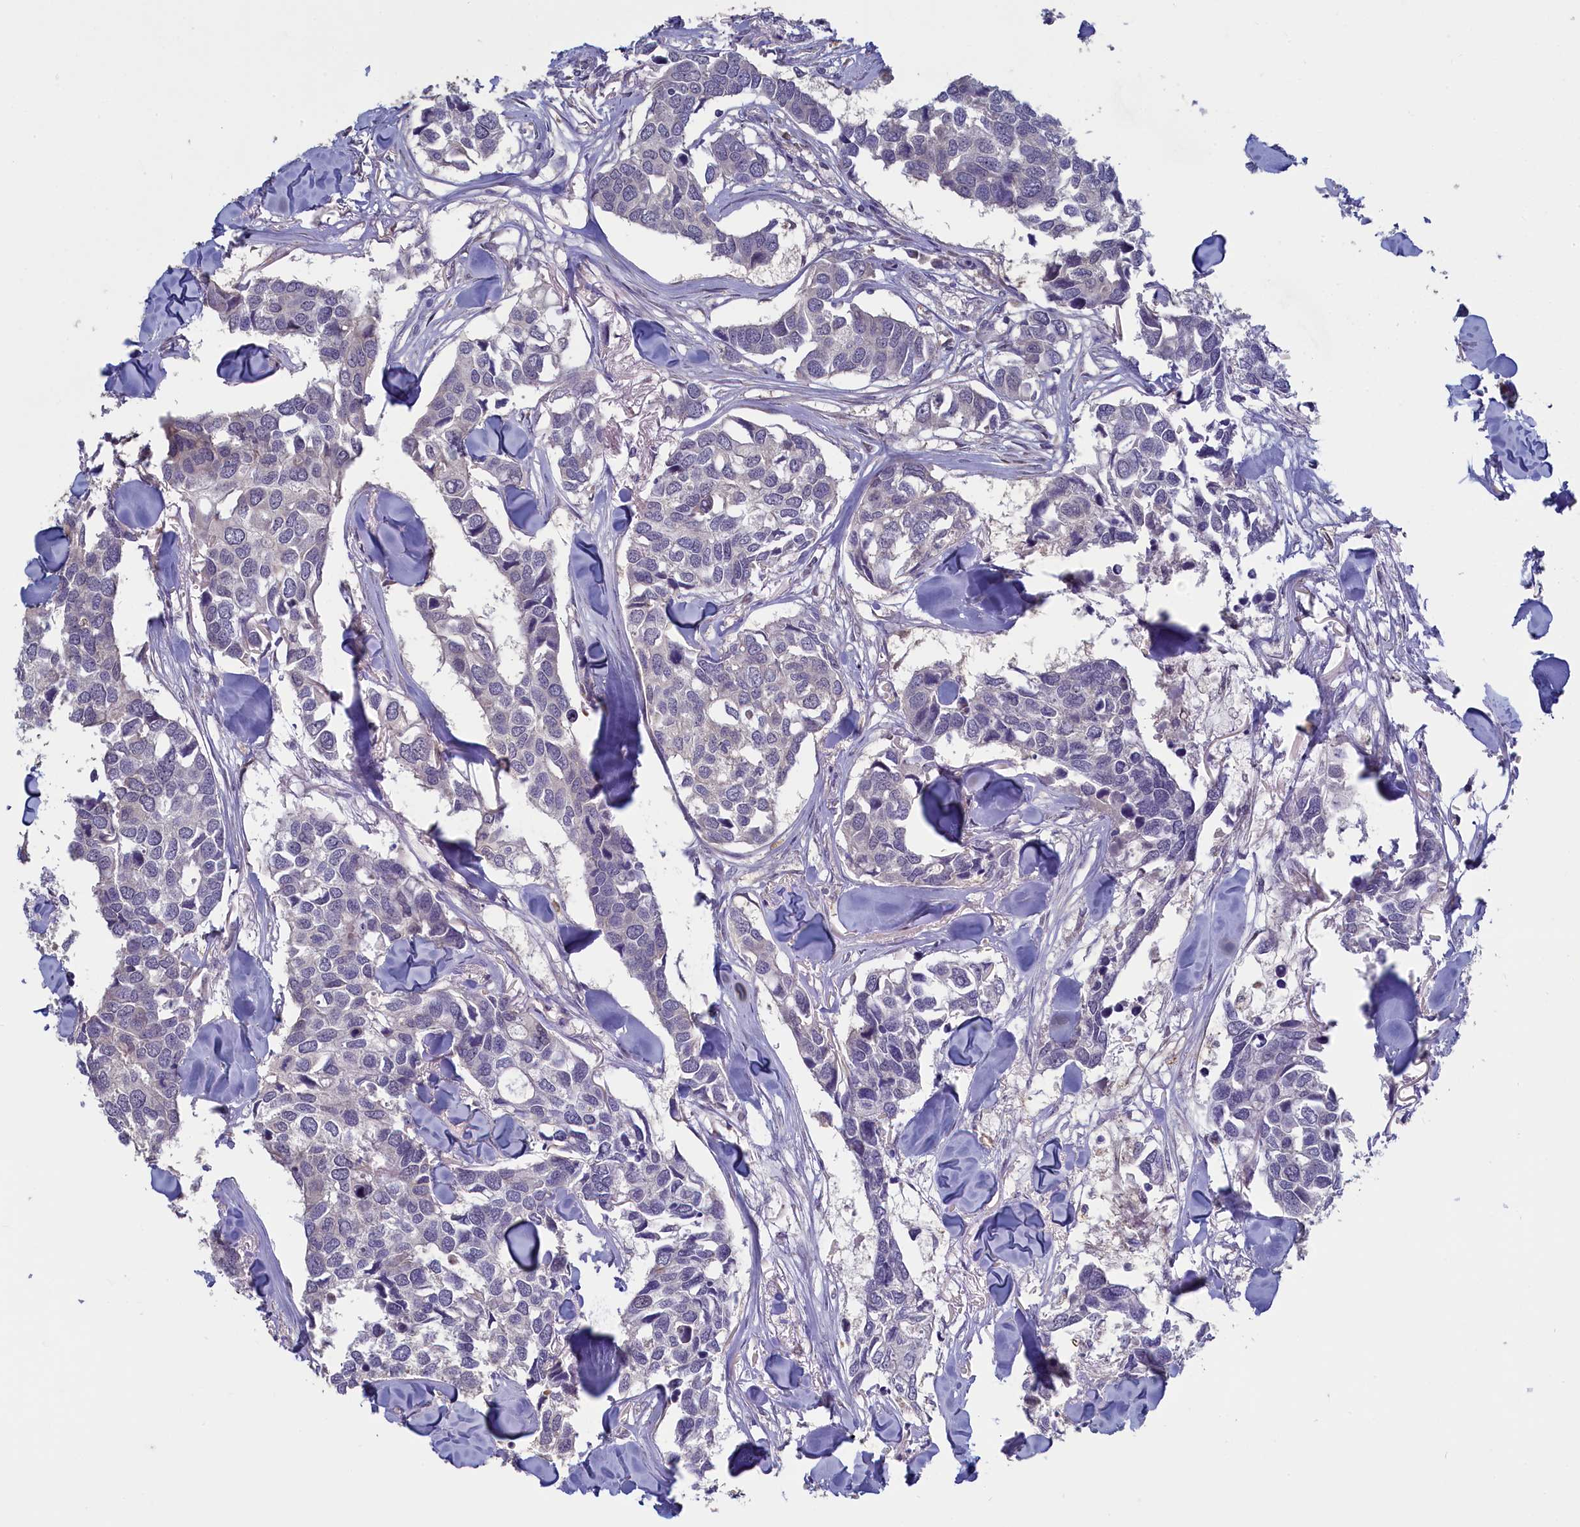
{"staining": {"intensity": "negative", "quantity": "none", "location": "none"}, "tissue": "breast cancer", "cell_type": "Tumor cells", "image_type": "cancer", "snomed": [{"axis": "morphology", "description": "Duct carcinoma"}, {"axis": "topography", "description": "Breast"}], "caption": "DAB immunohistochemical staining of human breast cancer (intraductal carcinoma) shows no significant expression in tumor cells.", "gene": "UCHL3", "patient": {"sex": "female", "age": 83}}